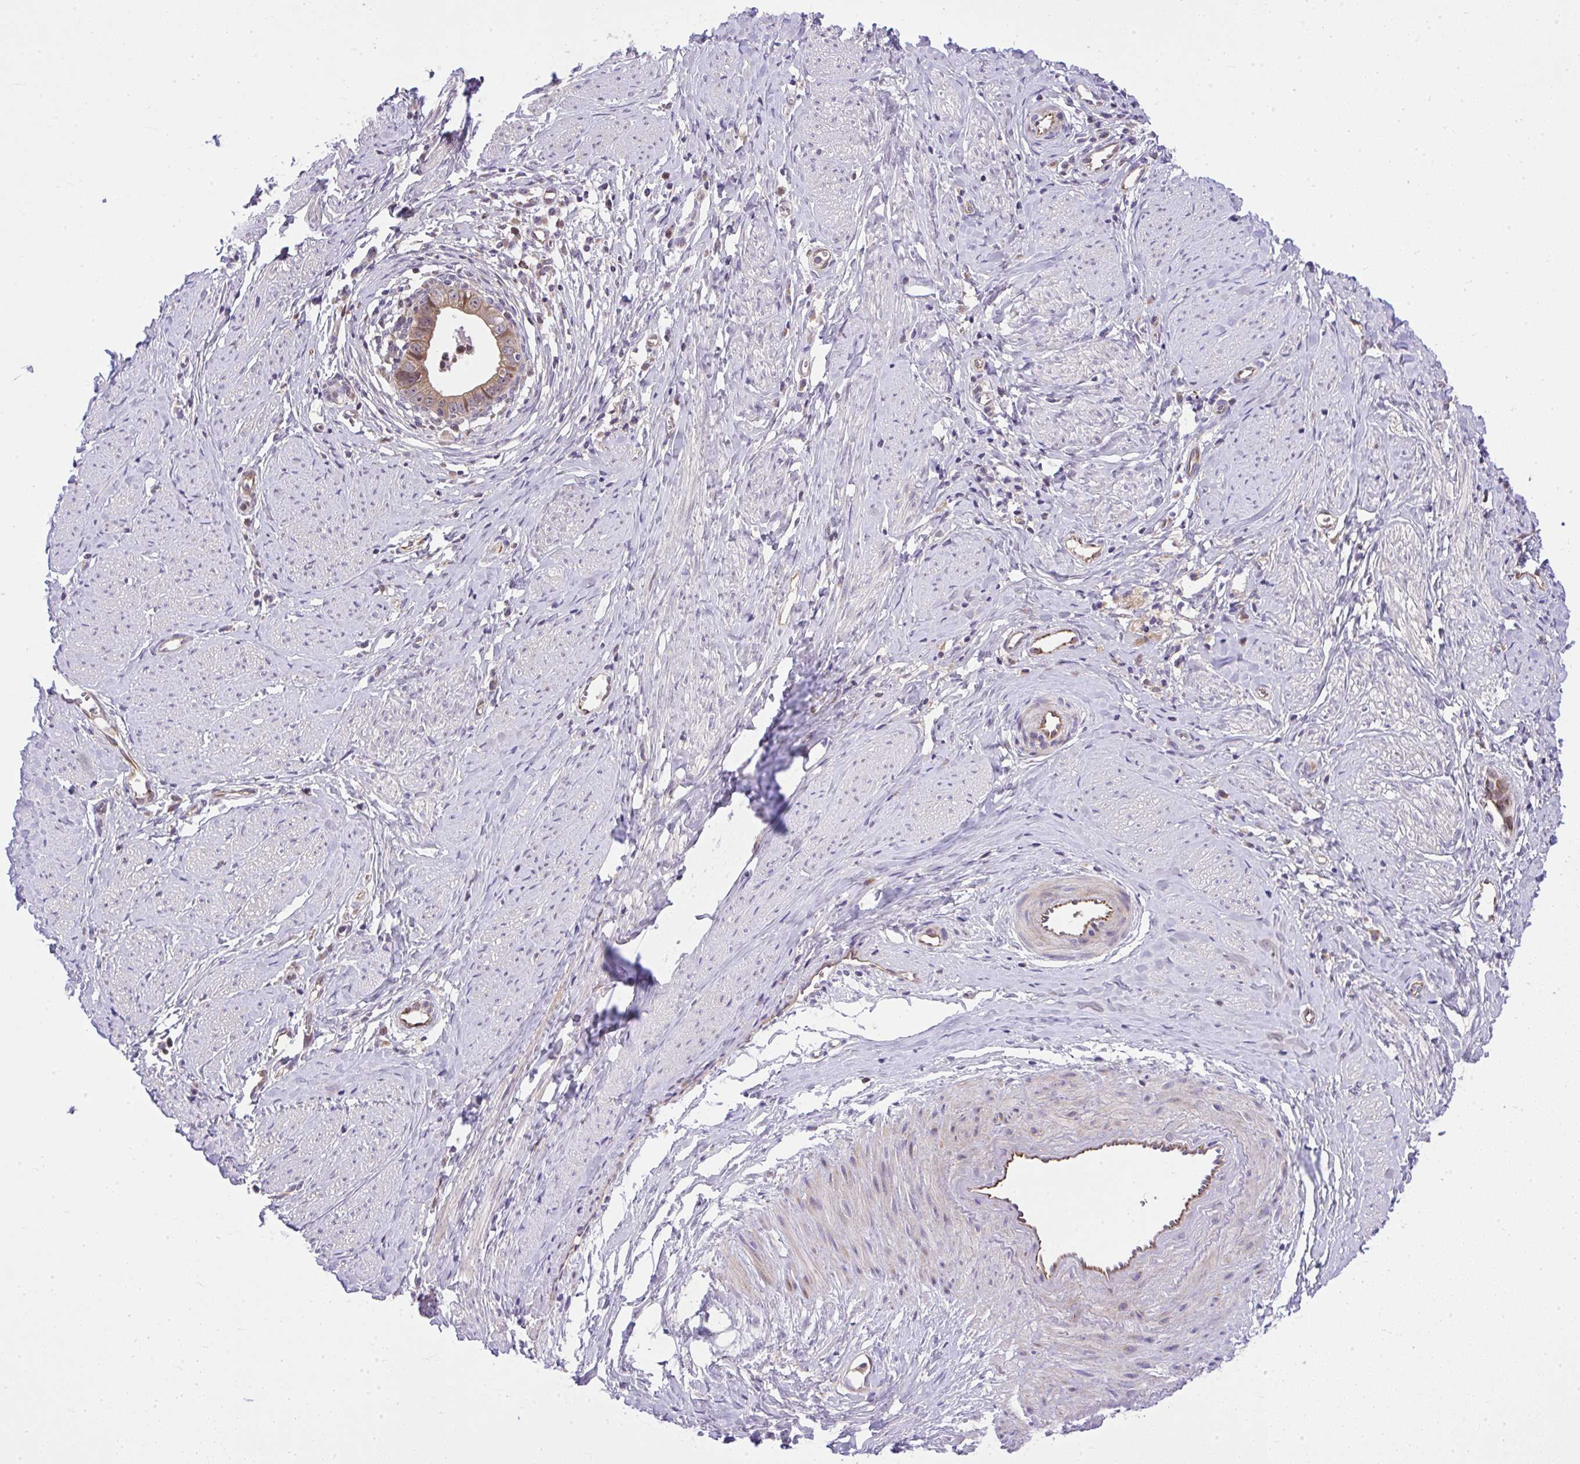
{"staining": {"intensity": "moderate", "quantity": ">75%", "location": "cytoplasmic/membranous"}, "tissue": "cervical cancer", "cell_type": "Tumor cells", "image_type": "cancer", "snomed": [{"axis": "morphology", "description": "Adenocarcinoma, NOS"}, {"axis": "topography", "description": "Cervix"}], "caption": "Immunohistochemistry (IHC) photomicrograph of cervical cancer stained for a protein (brown), which shows medium levels of moderate cytoplasmic/membranous expression in approximately >75% of tumor cells.", "gene": "CHIA", "patient": {"sex": "female", "age": 36}}